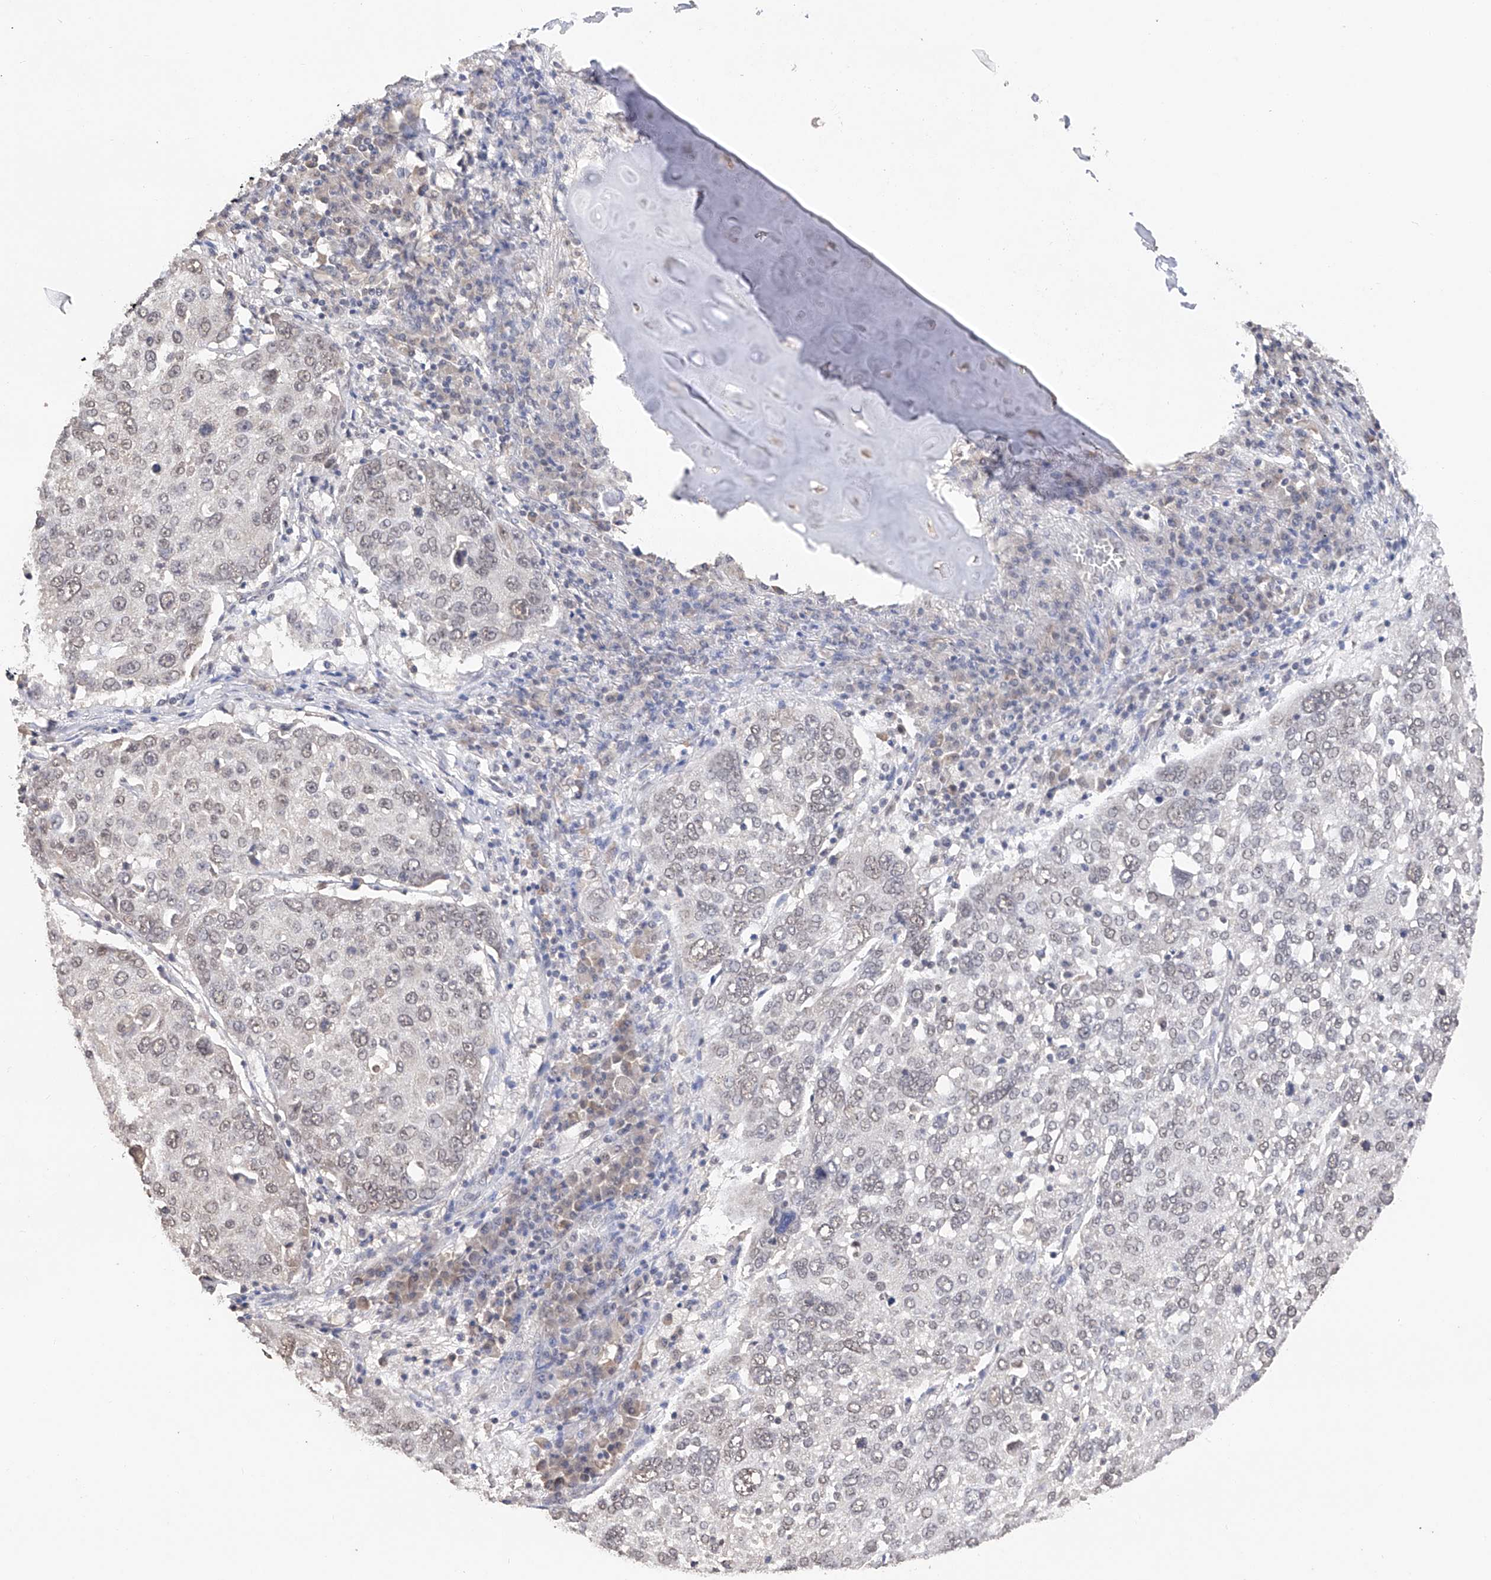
{"staining": {"intensity": "weak", "quantity": "25%-75%", "location": "nuclear"}, "tissue": "lung cancer", "cell_type": "Tumor cells", "image_type": "cancer", "snomed": [{"axis": "morphology", "description": "Squamous cell carcinoma, NOS"}, {"axis": "topography", "description": "Lung"}], "caption": "Human lung cancer (squamous cell carcinoma) stained for a protein (brown) shows weak nuclear positive positivity in about 25%-75% of tumor cells.", "gene": "DMAP1", "patient": {"sex": "male", "age": 65}}